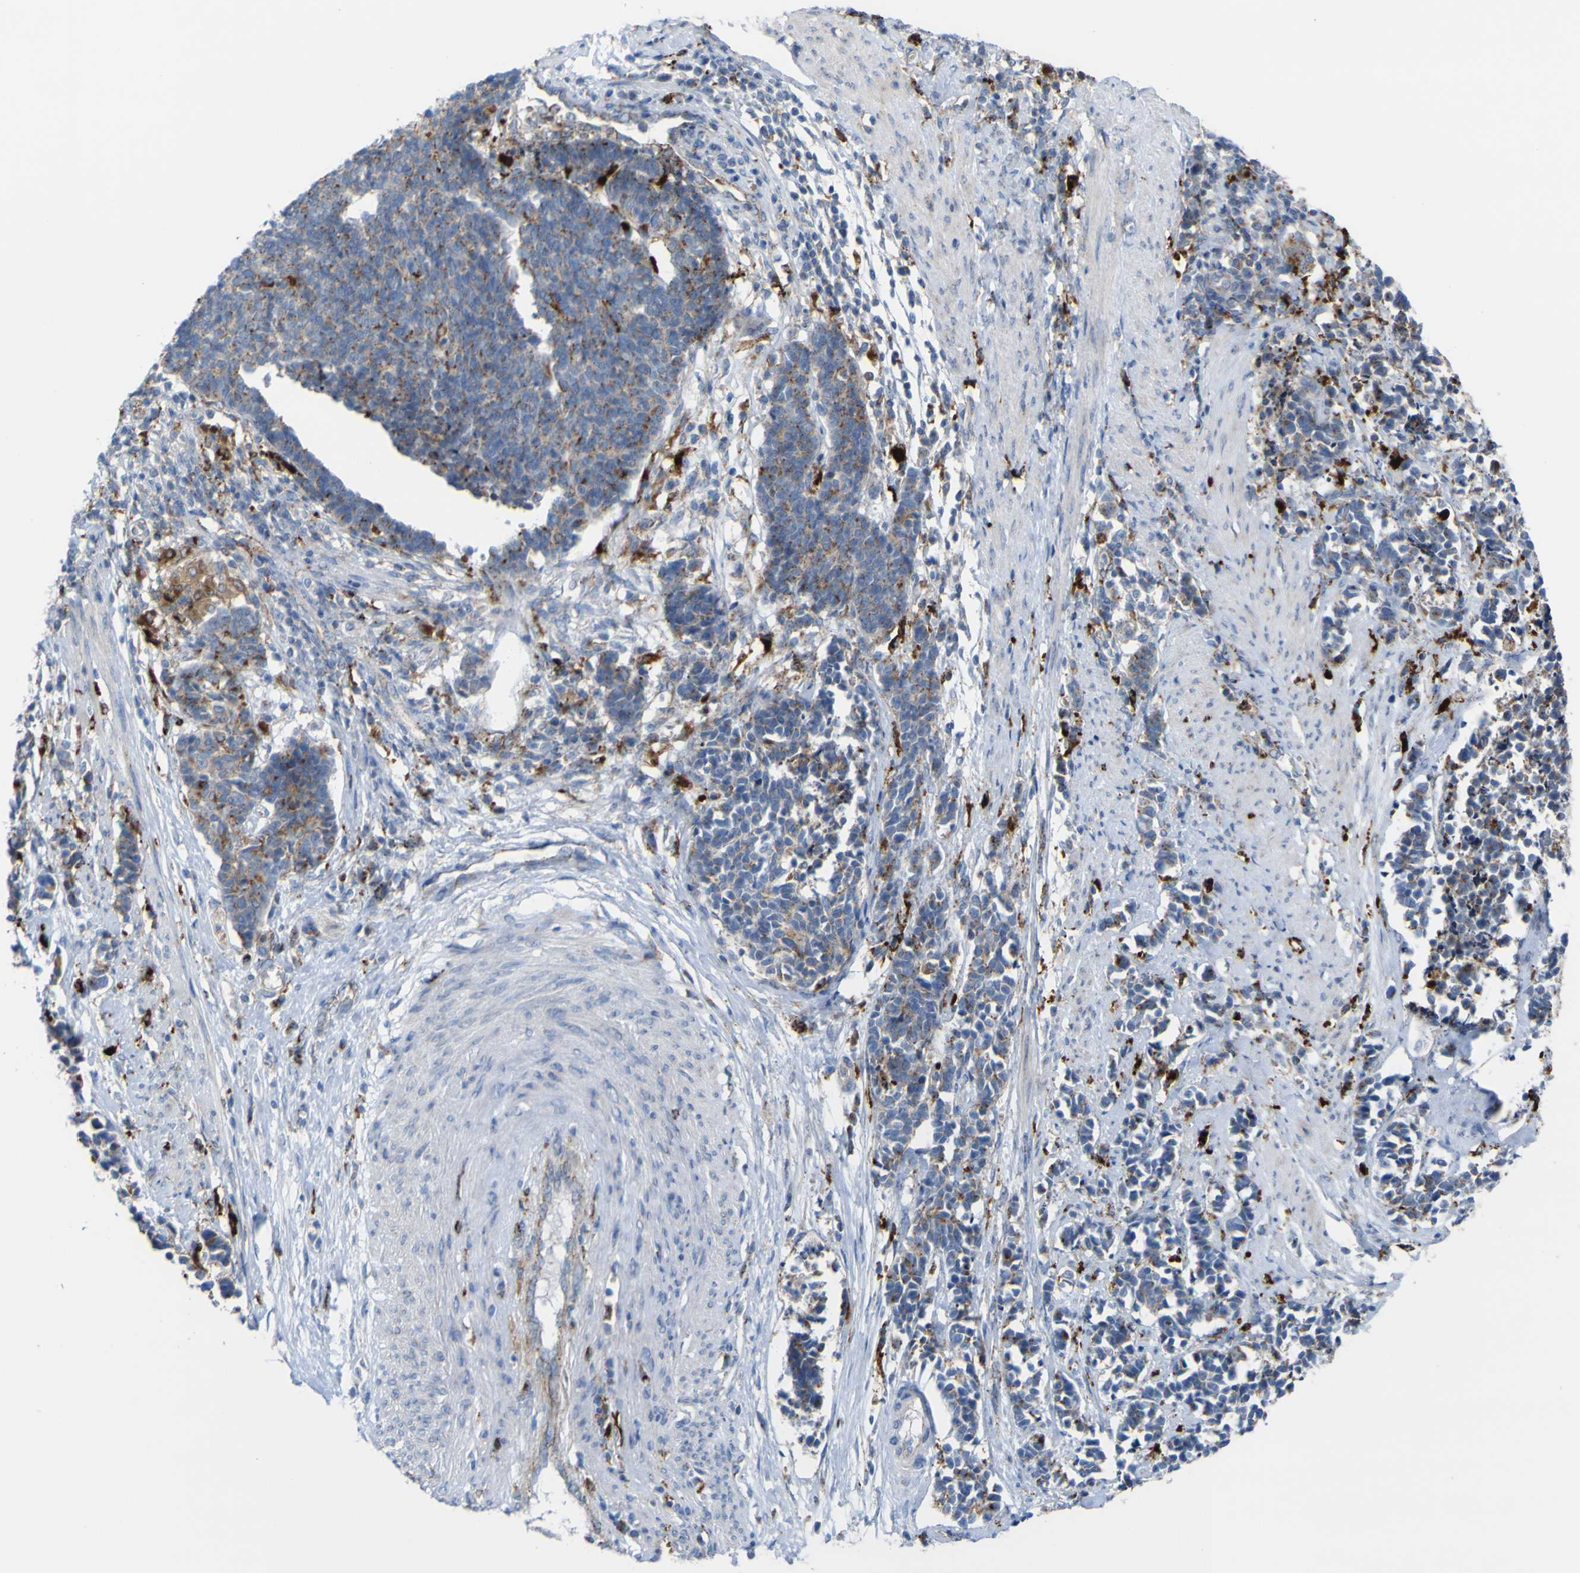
{"staining": {"intensity": "moderate", "quantity": "25%-75%", "location": "cytoplasmic/membranous"}, "tissue": "cervical cancer", "cell_type": "Tumor cells", "image_type": "cancer", "snomed": [{"axis": "morphology", "description": "Normal tissue, NOS"}, {"axis": "morphology", "description": "Squamous cell carcinoma, NOS"}, {"axis": "topography", "description": "Cervix"}], "caption": "Cervical squamous cell carcinoma stained for a protein (brown) exhibits moderate cytoplasmic/membranous positive expression in about 25%-75% of tumor cells.", "gene": "PLD3", "patient": {"sex": "female", "age": 35}}